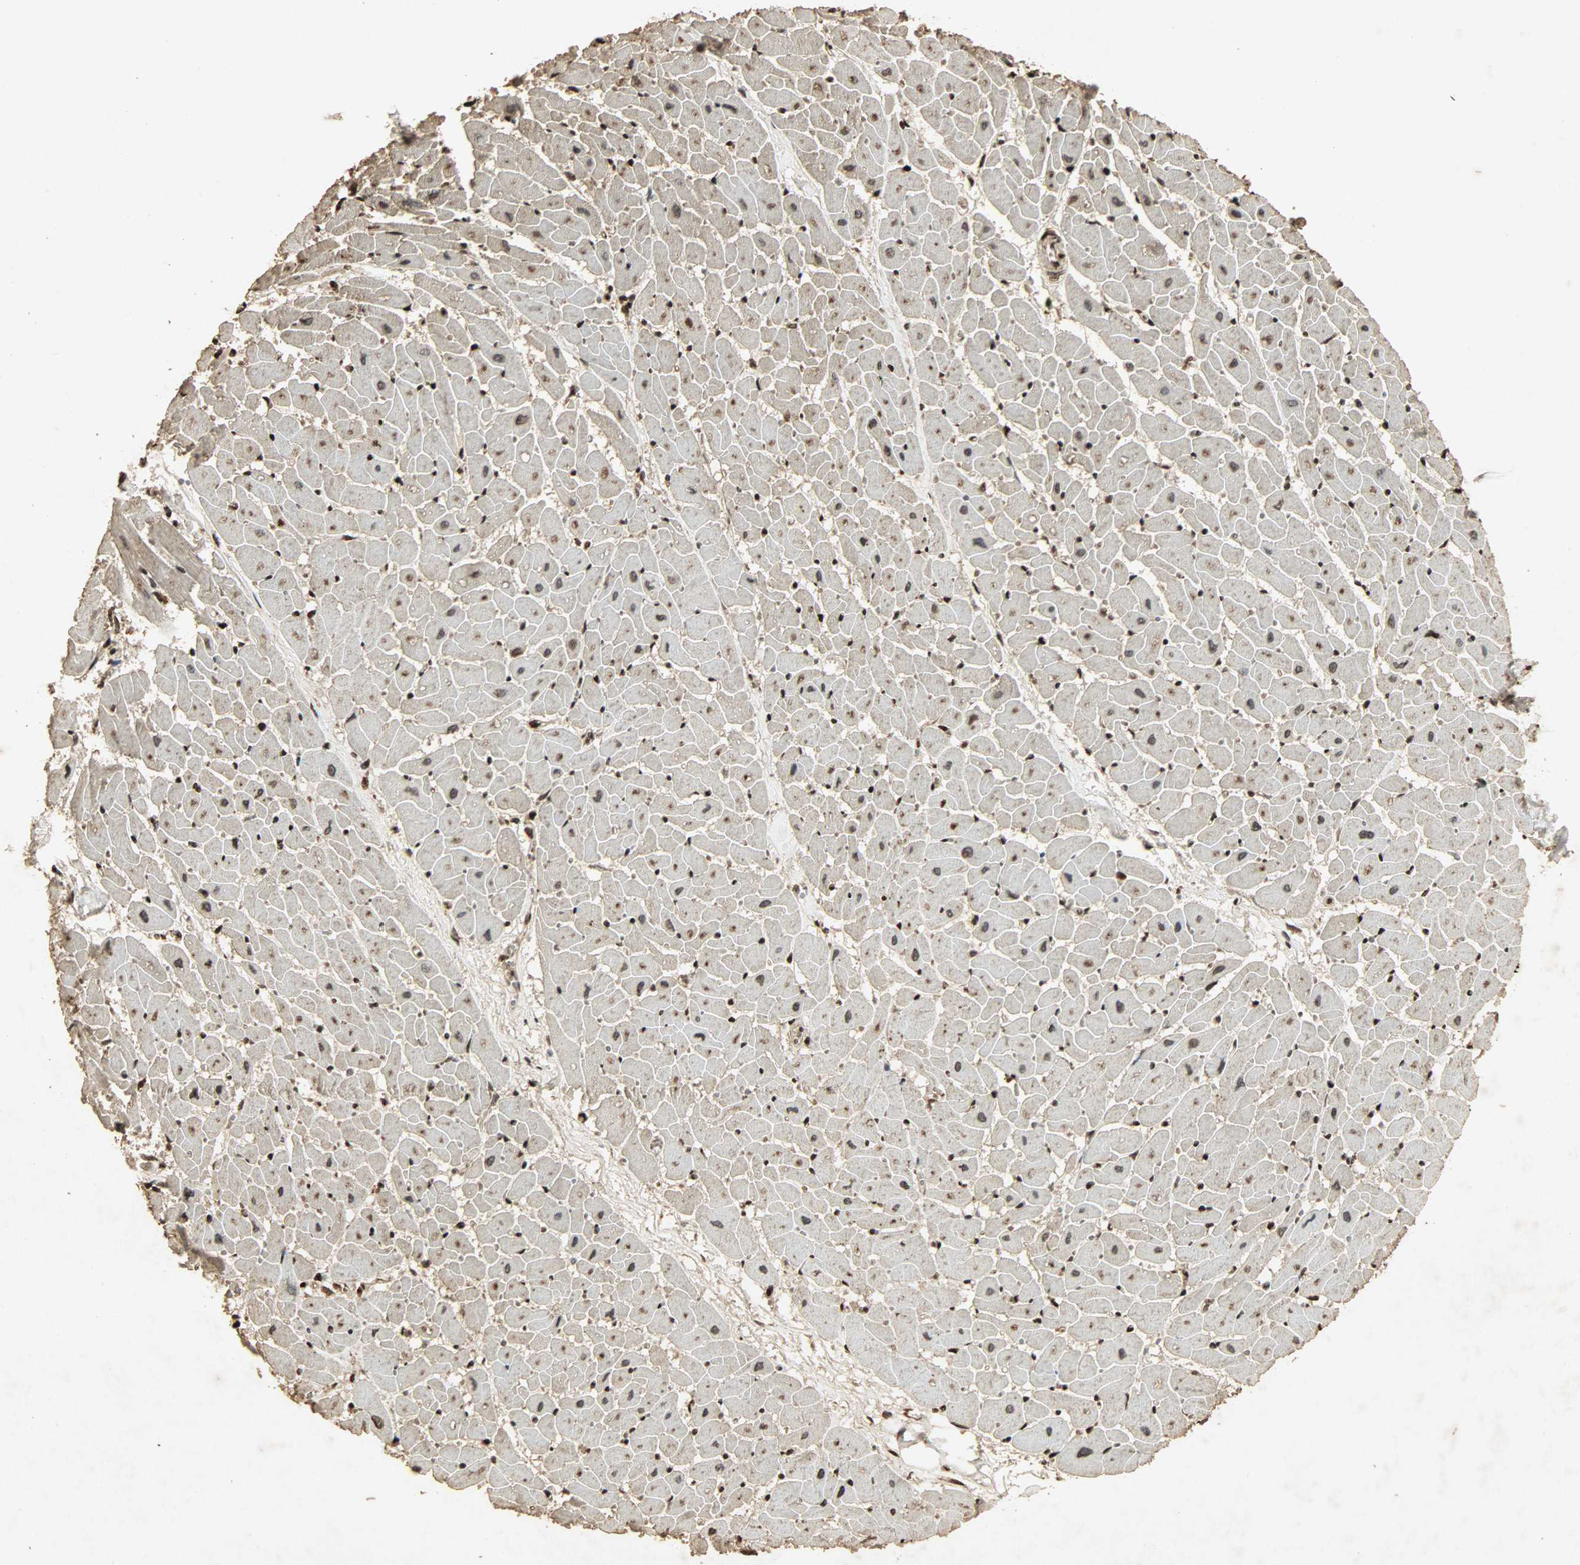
{"staining": {"intensity": "strong", "quantity": ">75%", "location": "nuclear"}, "tissue": "heart muscle", "cell_type": "Cardiomyocytes", "image_type": "normal", "snomed": [{"axis": "morphology", "description": "Normal tissue, NOS"}, {"axis": "topography", "description": "Heart"}], "caption": "Cardiomyocytes display strong nuclear positivity in about >75% of cells in normal heart muscle. (Stains: DAB in brown, nuclei in blue, Microscopy: brightfield microscopy at high magnification).", "gene": "PPP3R1", "patient": {"sex": "female", "age": 19}}